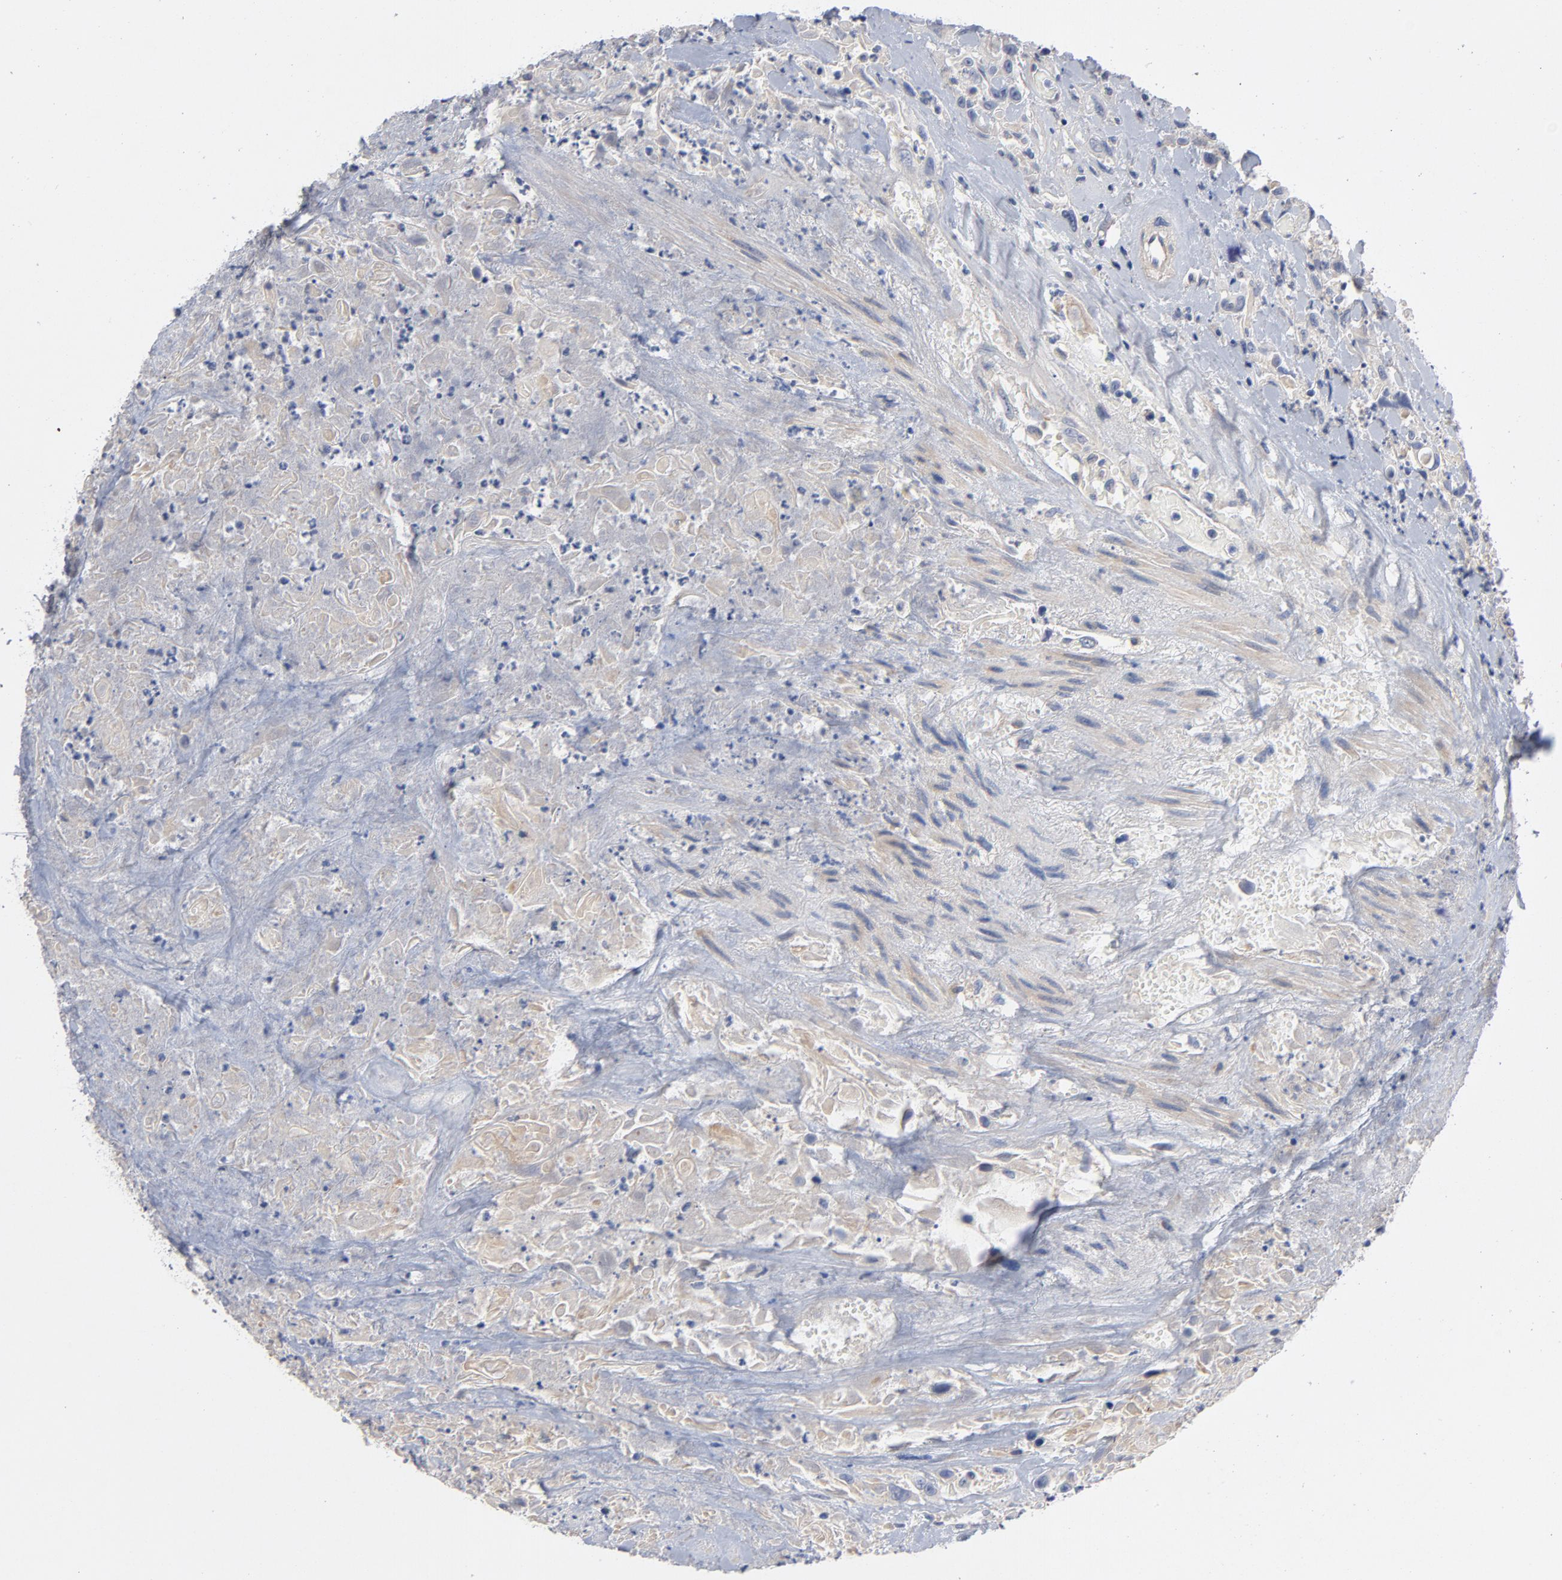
{"staining": {"intensity": "negative", "quantity": "none", "location": "none"}, "tissue": "urothelial cancer", "cell_type": "Tumor cells", "image_type": "cancer", "snomed": [{"axis": "morphology", "description": "Urothelial carcinoma, High grade"}, {"axis": "topography", "description": "Urinary bladder"}], "caption": "Tumor cells are negative for brown protein staining in urothelial cancer.", "gene": "CCDC134", "patient": {"sex": "female", "age": 84}}